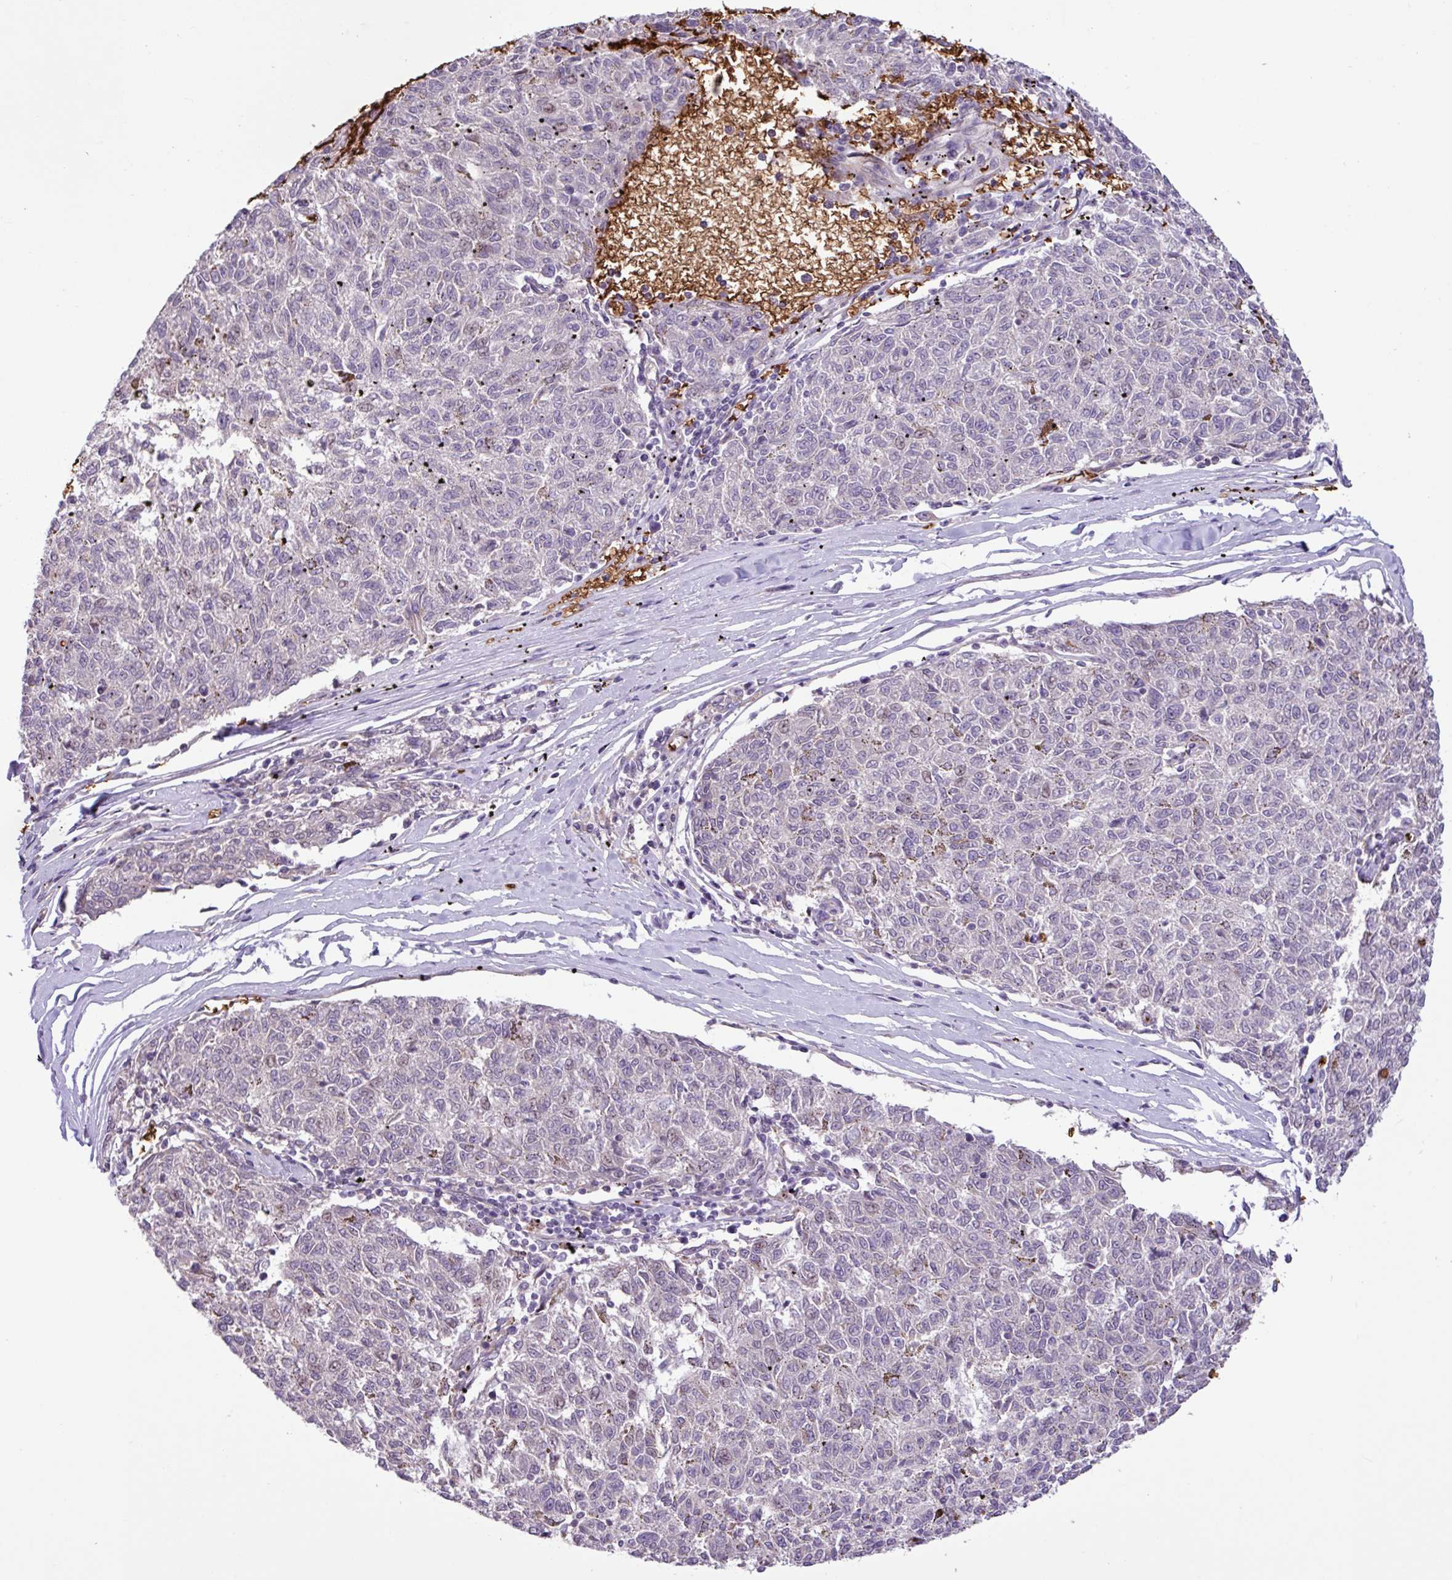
{"staining": {"intensity": "negative", "quantity": "none", "location": "none"}, "tissue": "melanoma", "cell_type": "Tumor cells", "image_type": "cancer", "snomed": [{"axis": "morphology", "description": "Malignant melanoma, NOS"}, {"axis": "topography", "description": "Skin"}], "caption": "Image shows no significant protein staining in tumor cells of malignant melanoma. Nuclei are stained in blue.", "gene": "RAD21L1", "patient": {"sex": "female", "age": 72}}